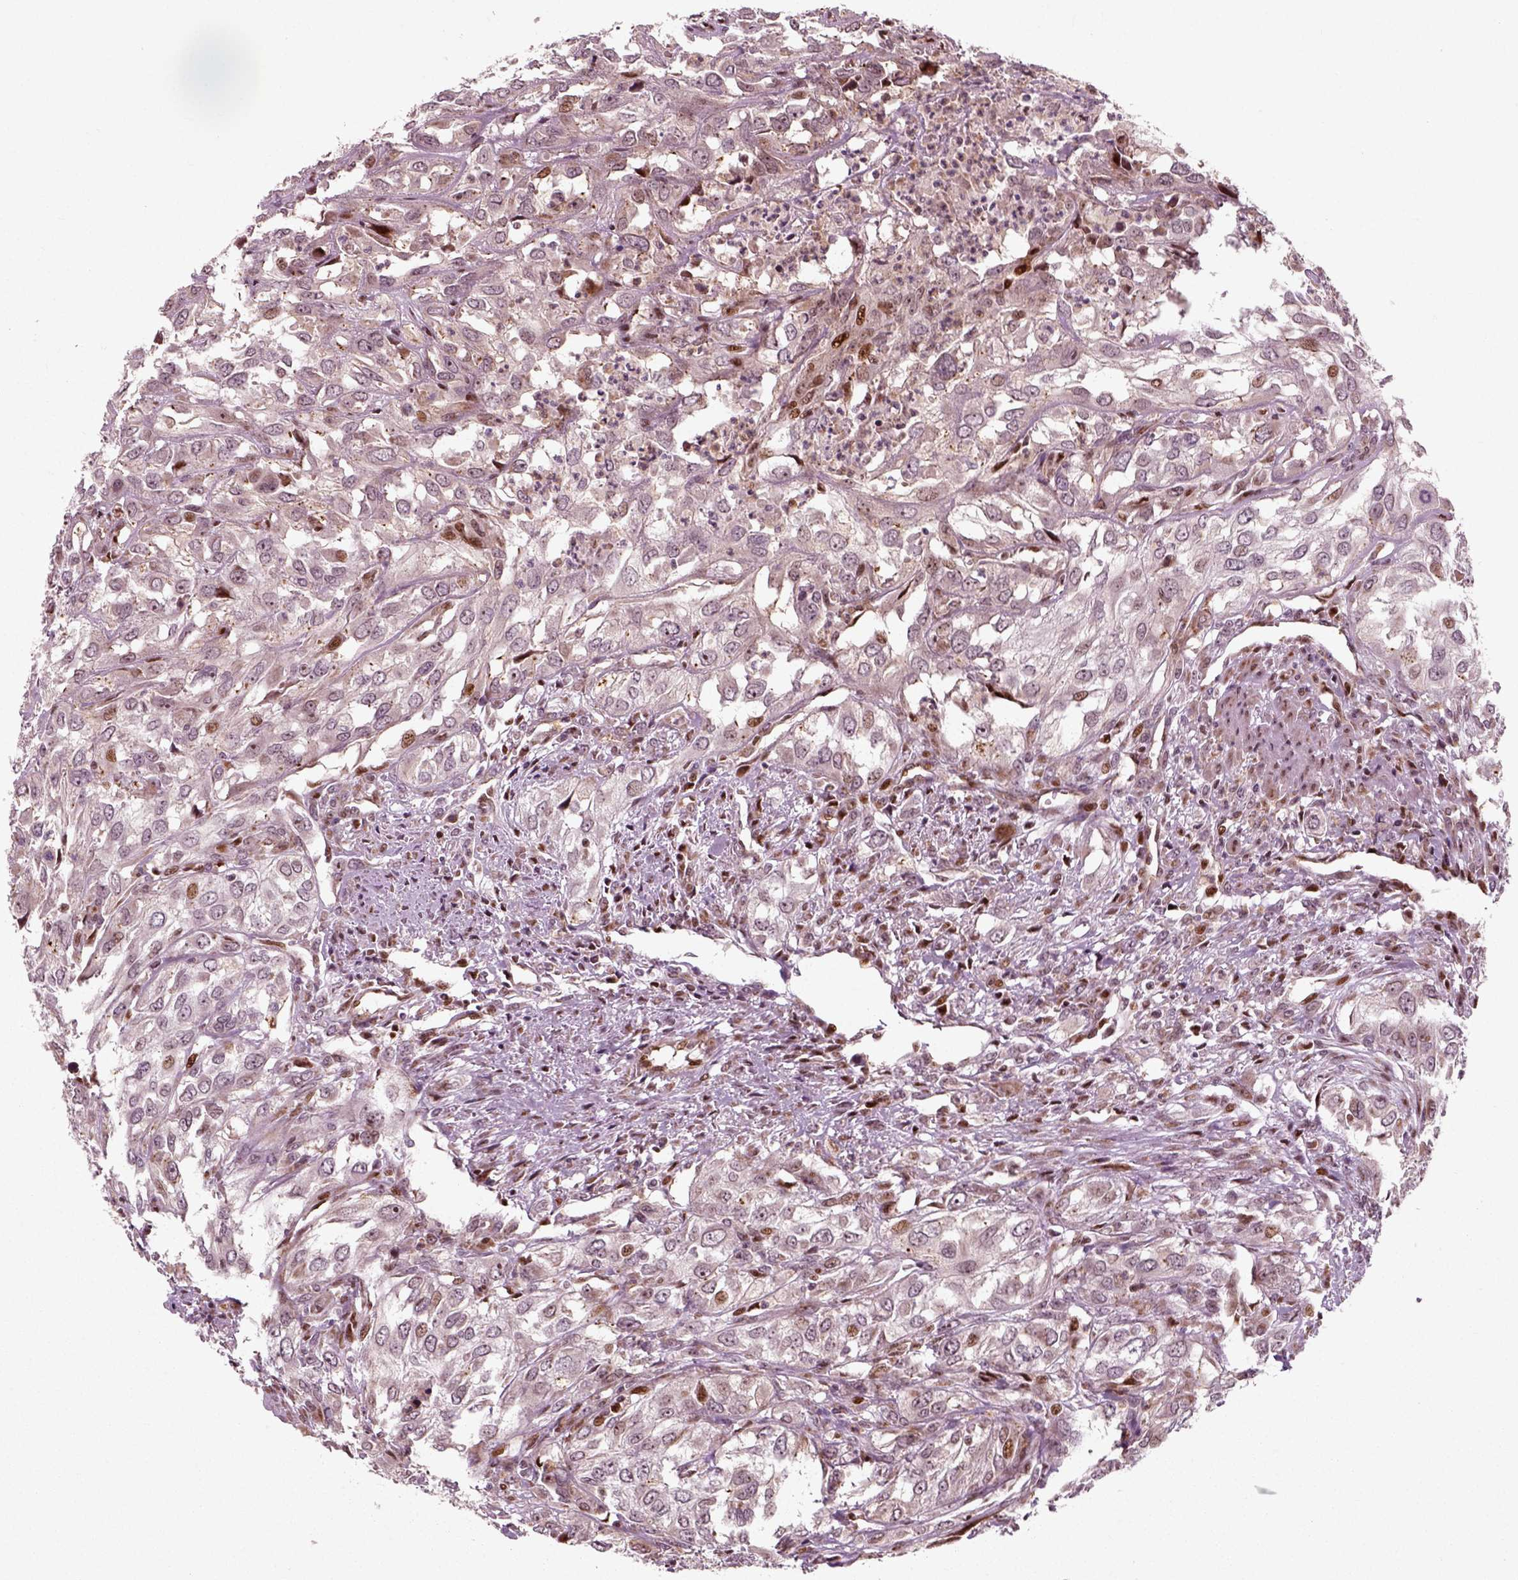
{"staining": {"intensity": "moderate", "quantity": "<25%", "location": "nuclear"}, "tissue": "urothelial cancer", "cell_type": "Tumor cells", "image_type": "cancer", "snomed": [{"axis": "morphology", "description": "Urothelial carcinoma, High grade"}, {"axis": "topography", "description": "Urinary bladder"}], "caption": "Brown immunohistochemical staining in high-grade urothelial carcinoma shows moderate nuclear expression in about <25% of tumor cells.", "gene": "CDC14A", "patient": {"sex": "male", "age": 67}}